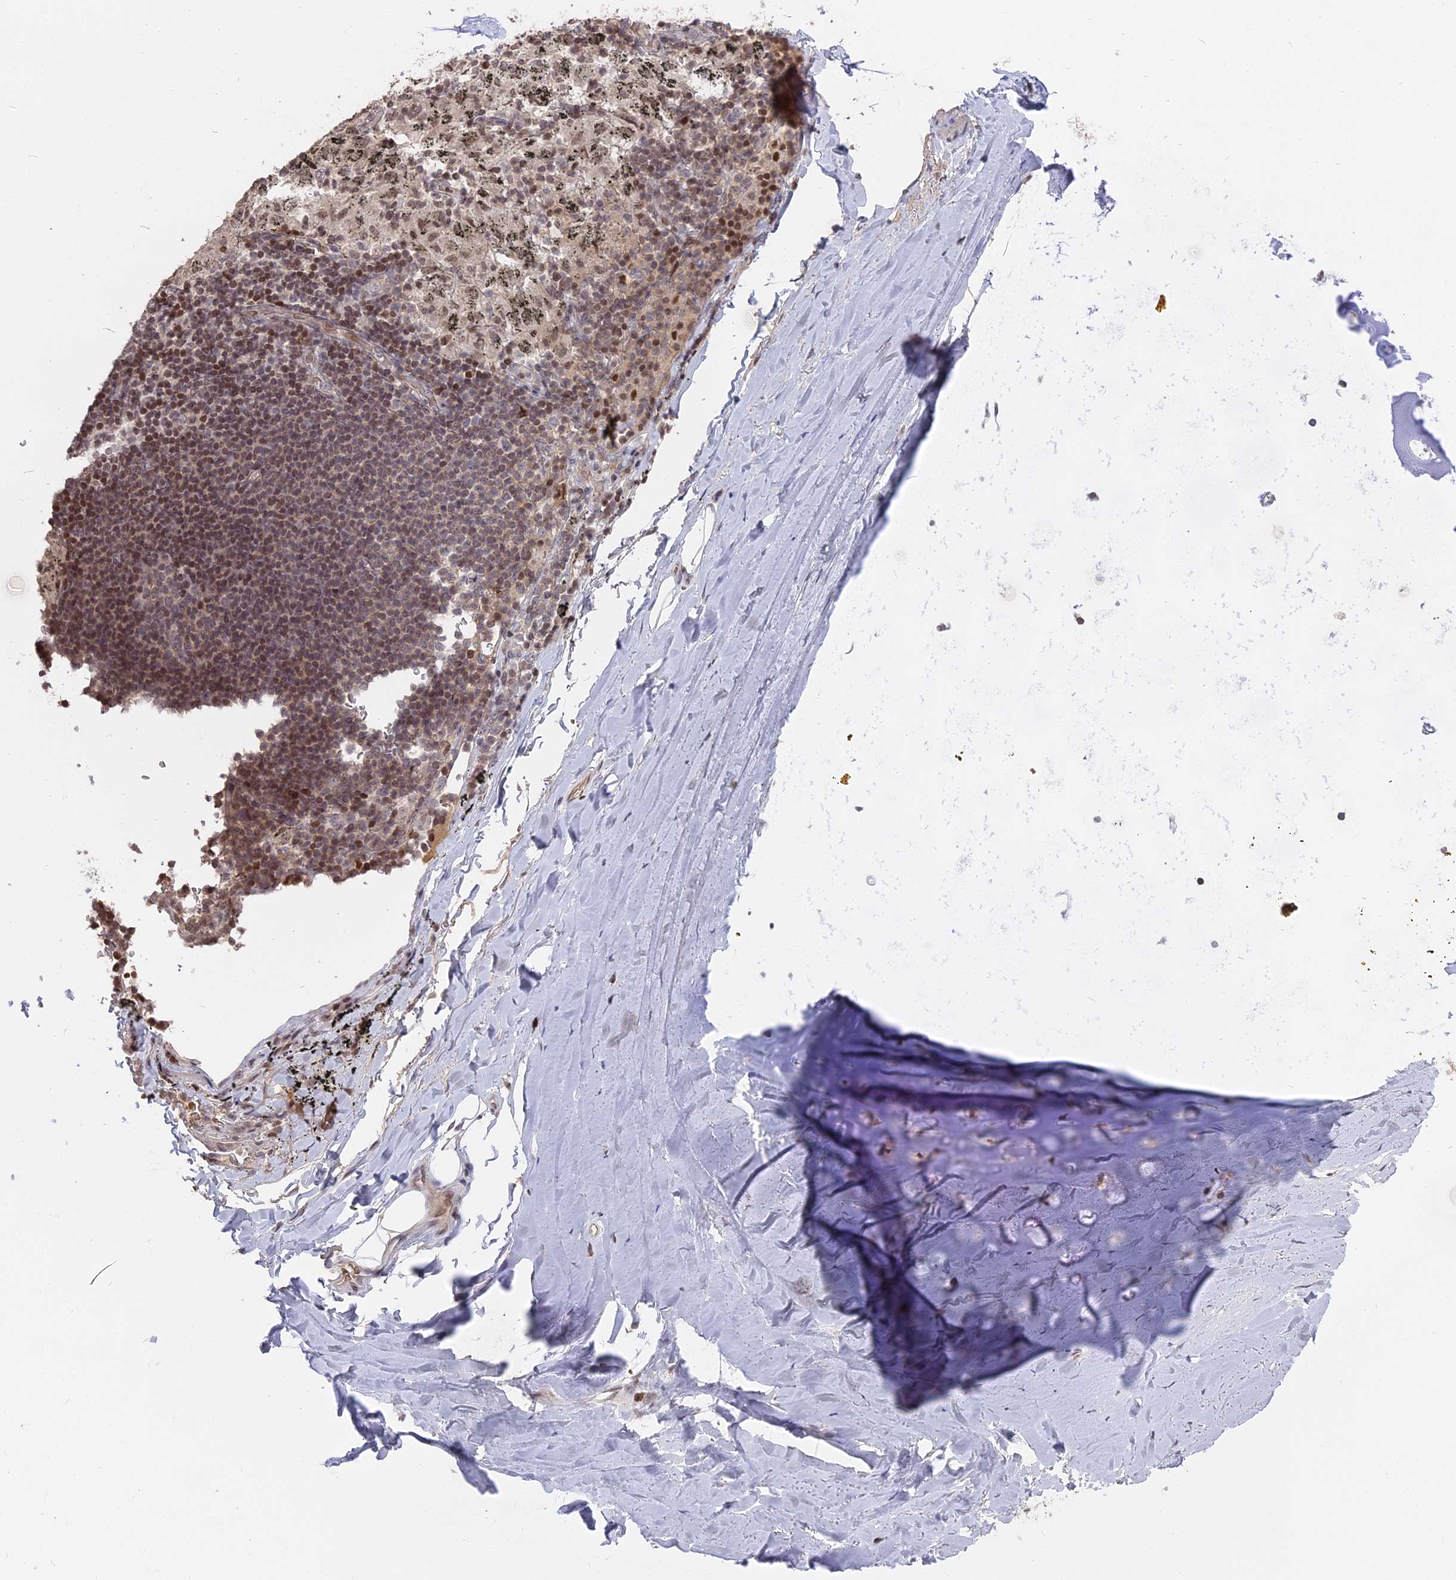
{"staining": {"intensity": "negative", "quantity": "none", "location": "none"}, "tissue": "adipose tissue", "cell_type": "Adipocytes", "image_type": "normal", "snomed": [{"axis": "morphology", "description": "Normal tissue, NOS"}, {"axis": "topography", "description": "Lymph node"}, {"axis": "topography", "description": "Bronchus"}], "caption": "Adipose tissue stained for a protein using immunohistochemistry (IHC) shows no staining adipocytes.", "gene": "NR1H3", "patient": {"sex": "male", "age": 63}}